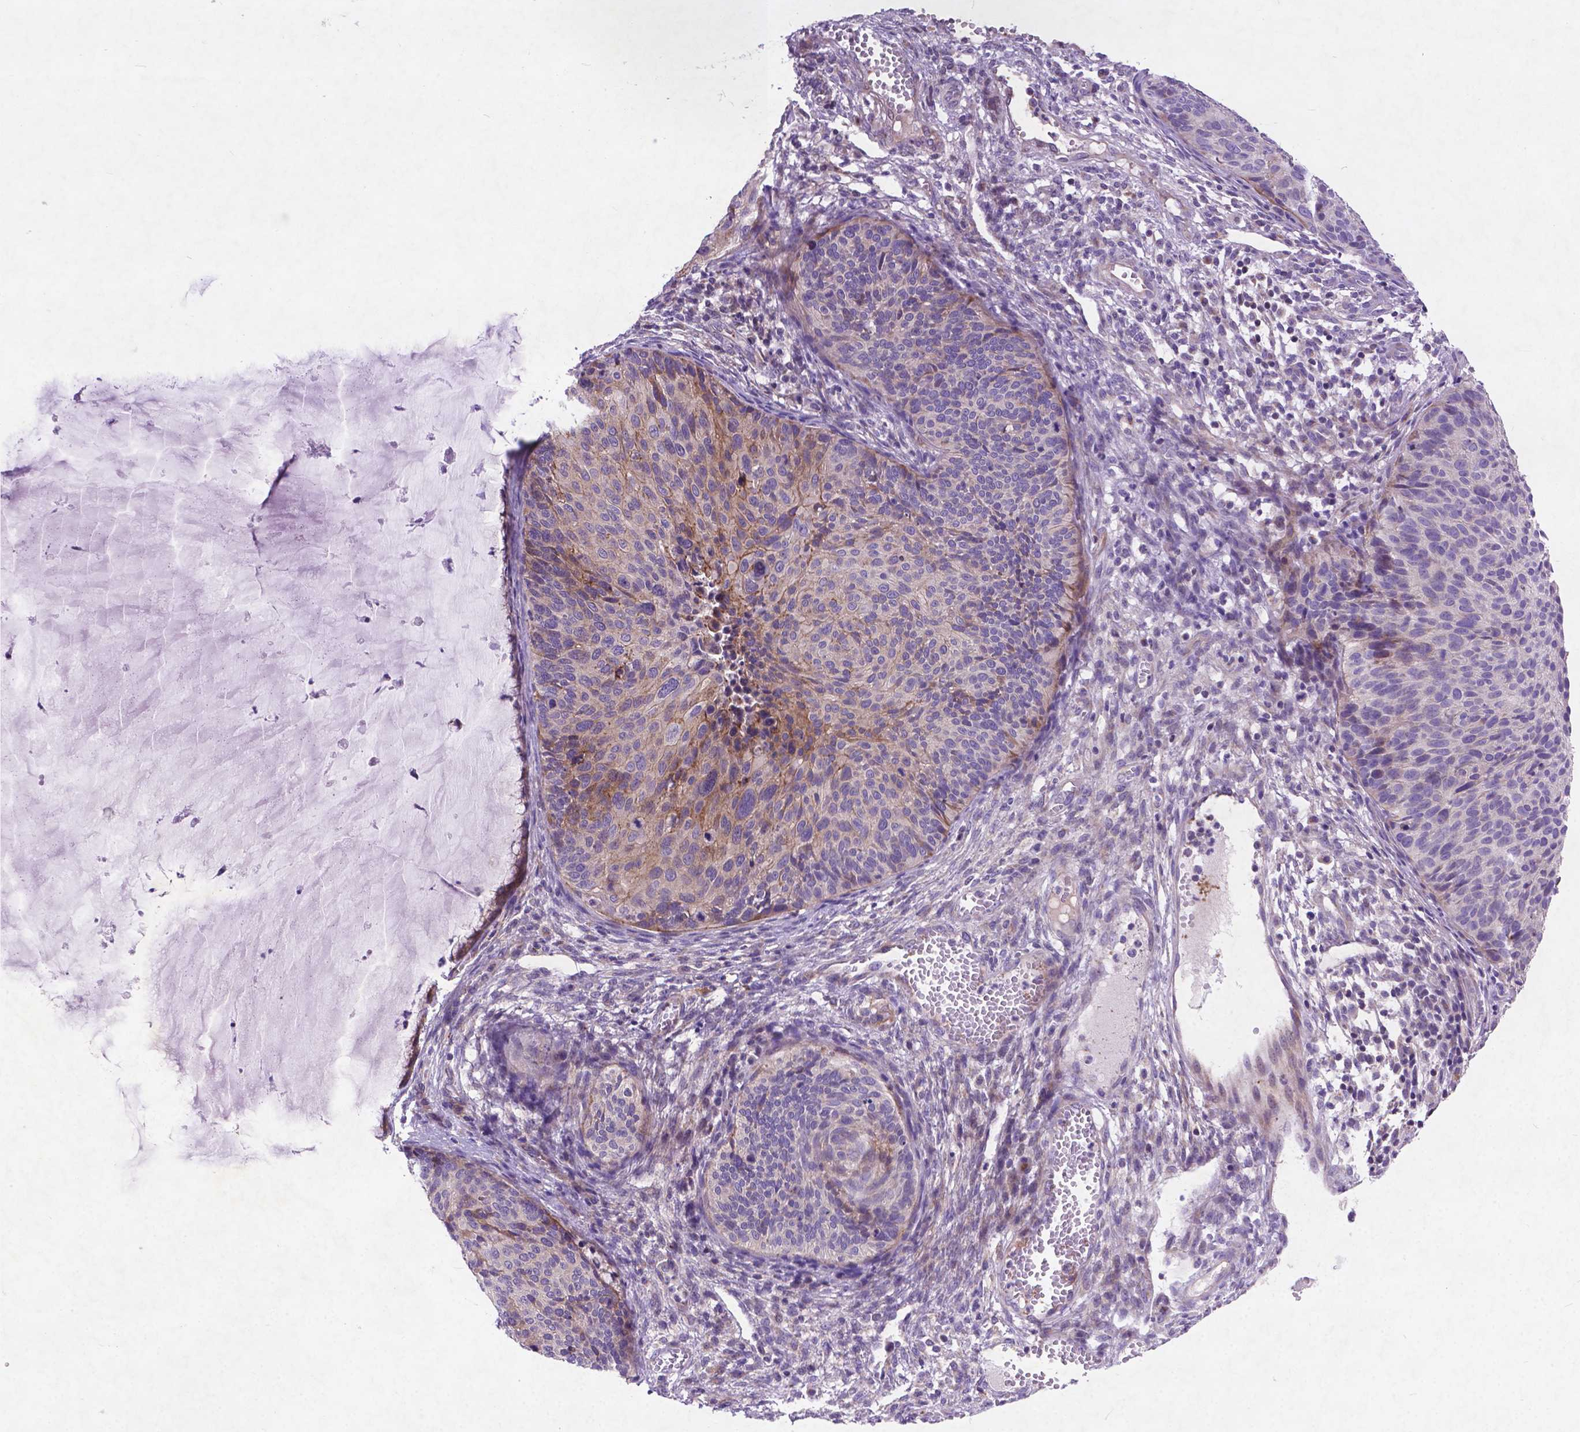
{"staining": {"intensity": "moderate", "quantity": "<25%", "location": "cytoplasmic/membranous"}, "tissue": "cervical cancer", "cell_type": "Tumor cells", "image_type": "cancer", "snomed": [{"axis": "morphology", "description": "Squamous cell carcinoma, NOS"}, {"axis": "topography", "description": "Cervix"}], "caption": "Cervical cancer (squamous cell carcinoma) stained with immunohistochemistry exhibits moderate cytoplasmic/membranous expression in approximately <25% of tumor cells.", "gene": "ATG4D", "patient": {"sex": "female", "age": 36}}